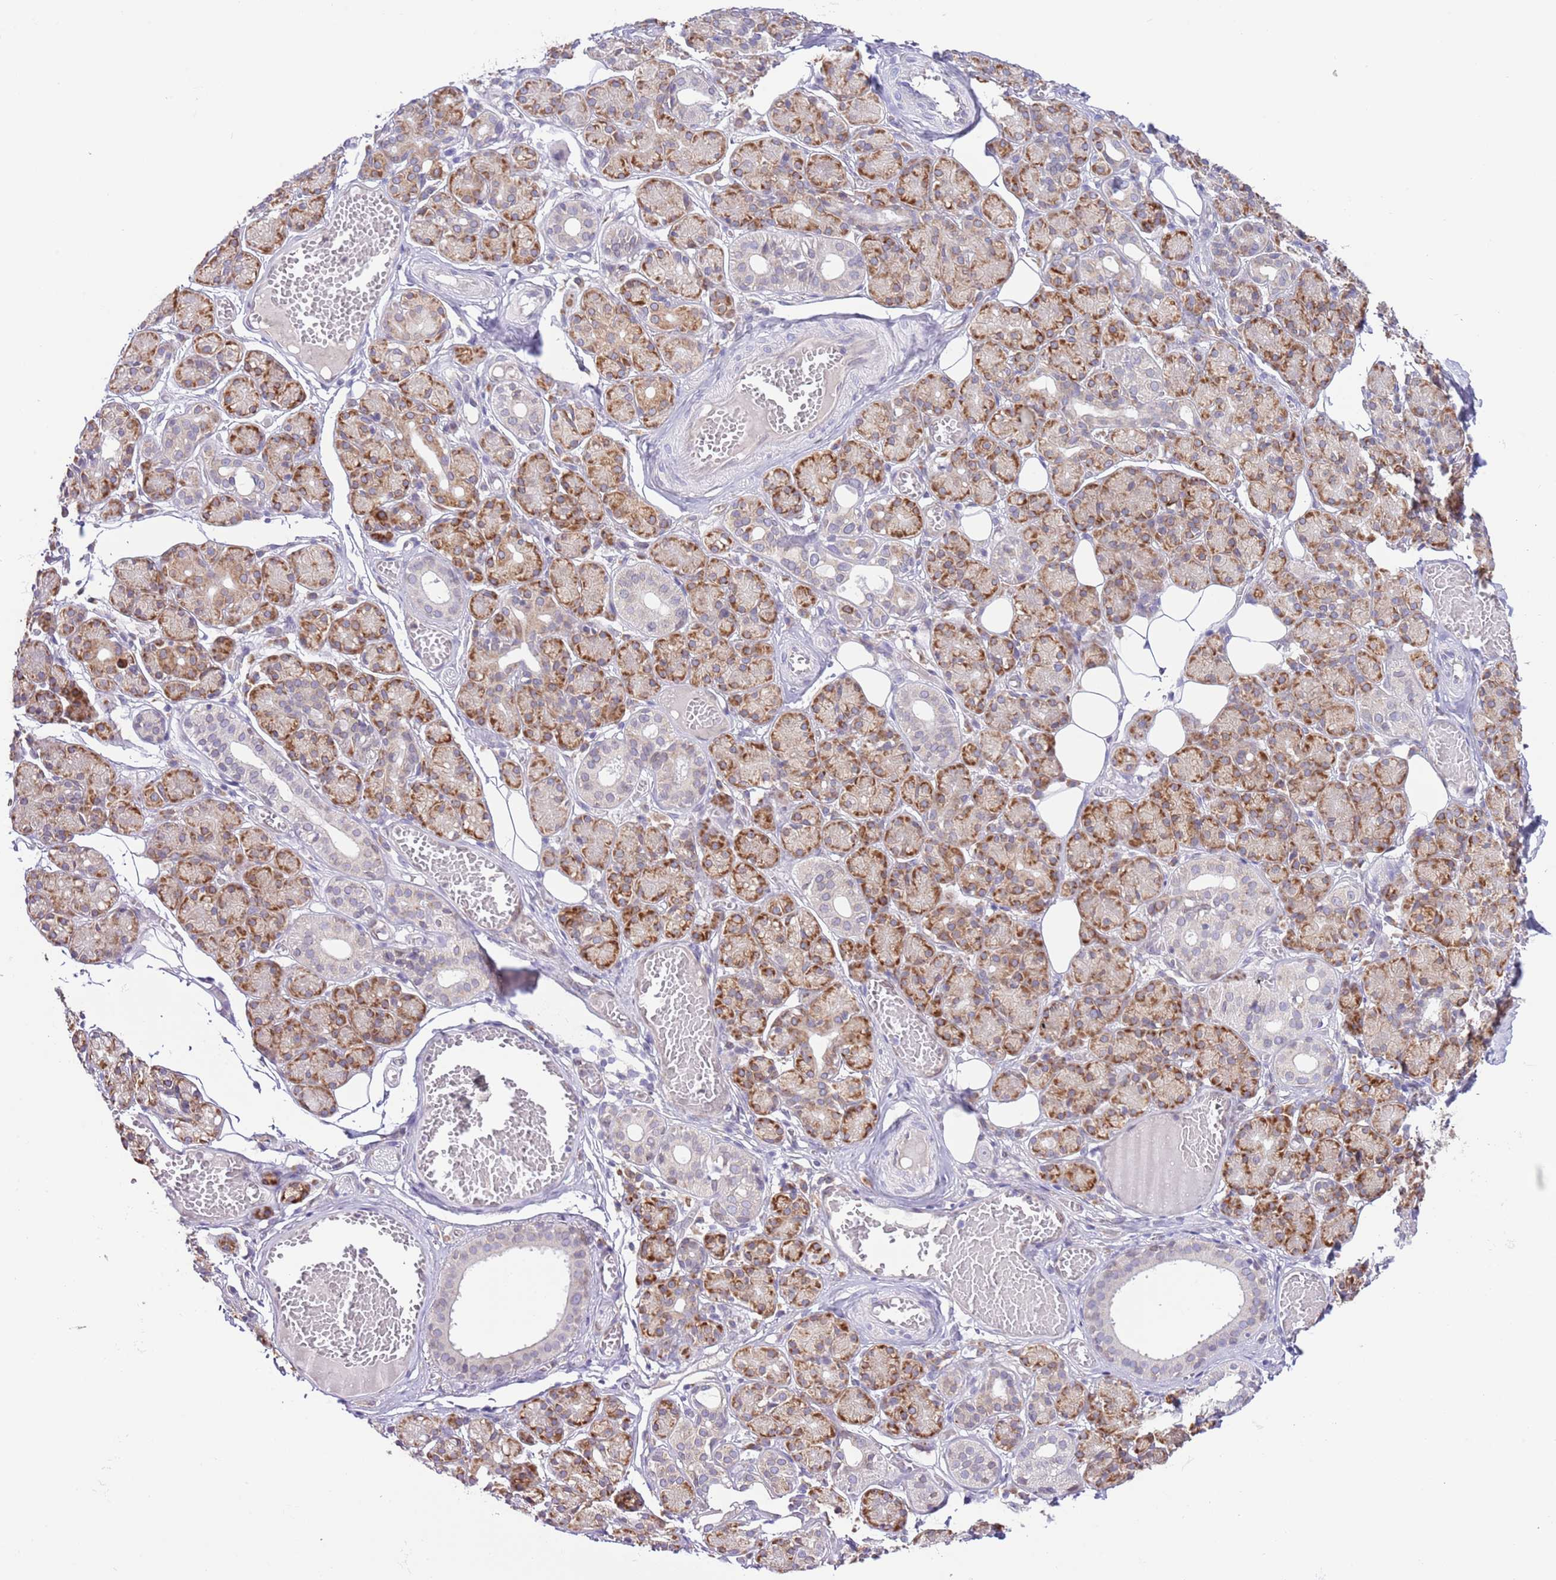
{"staining": {"intensity": "strong", "quantity": "25%-75%", "location": "cytoplasmic/membranous"}, "tissue": "salivary gland", "cell_type": "Glandular cells", "image_type": "normal", "snomed": [{"axis": "morphology", "description": "Normal tissue, NOS"}, {"axis": "topography", "description": "Salivary gland"}], "caption": "Salivary gland stained with immunohistochemistry (IHC) exhibits strong cytoplasmic/membranous positivity in about 25%-75% of glandular cells.", "gene": "EBPL", "patient": {"sex": "male", "age": 63}}